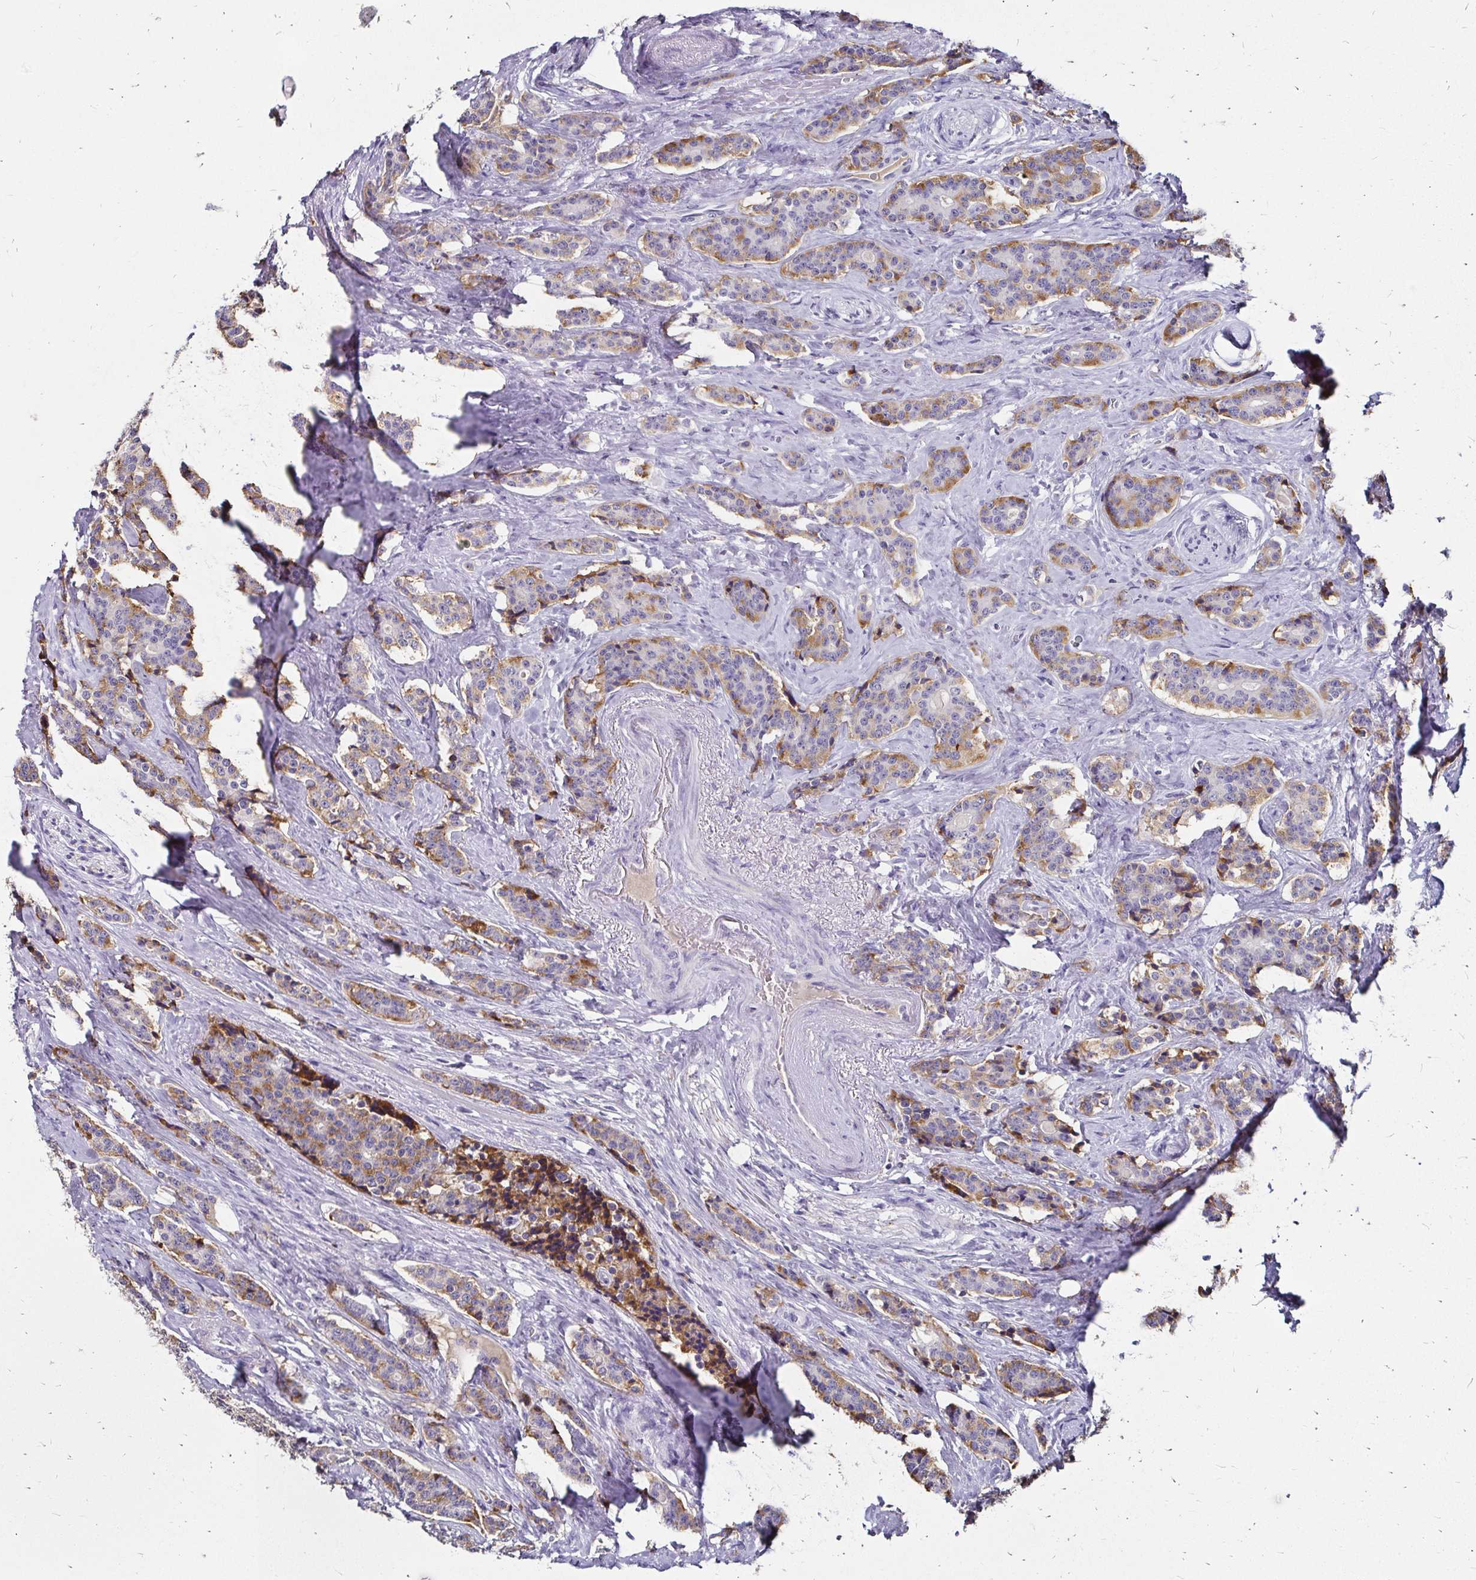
{"staining": {"intensity": "weak", "quantity": "25%-75%", "location": "cytoplasmic/membranous"}, "tissue": "carcinoid", "cell_type": "Tumor cells", "image_type": "cancer", "snomed": [{"axis": "morphology", "description": "Carcinoid, malignant, NOS"}, {"axis": "topography", "description": "Small intestine"}], "caption": "Approximately 25%-75% of tumor cells in carcinoid (malignant) demonstrate weak cytoplasmic/membranous protein positivity as visualized by brown immunohistochemical staining.", "gene": "SCG3", "patient": {"sex": "female", "age": 73}}